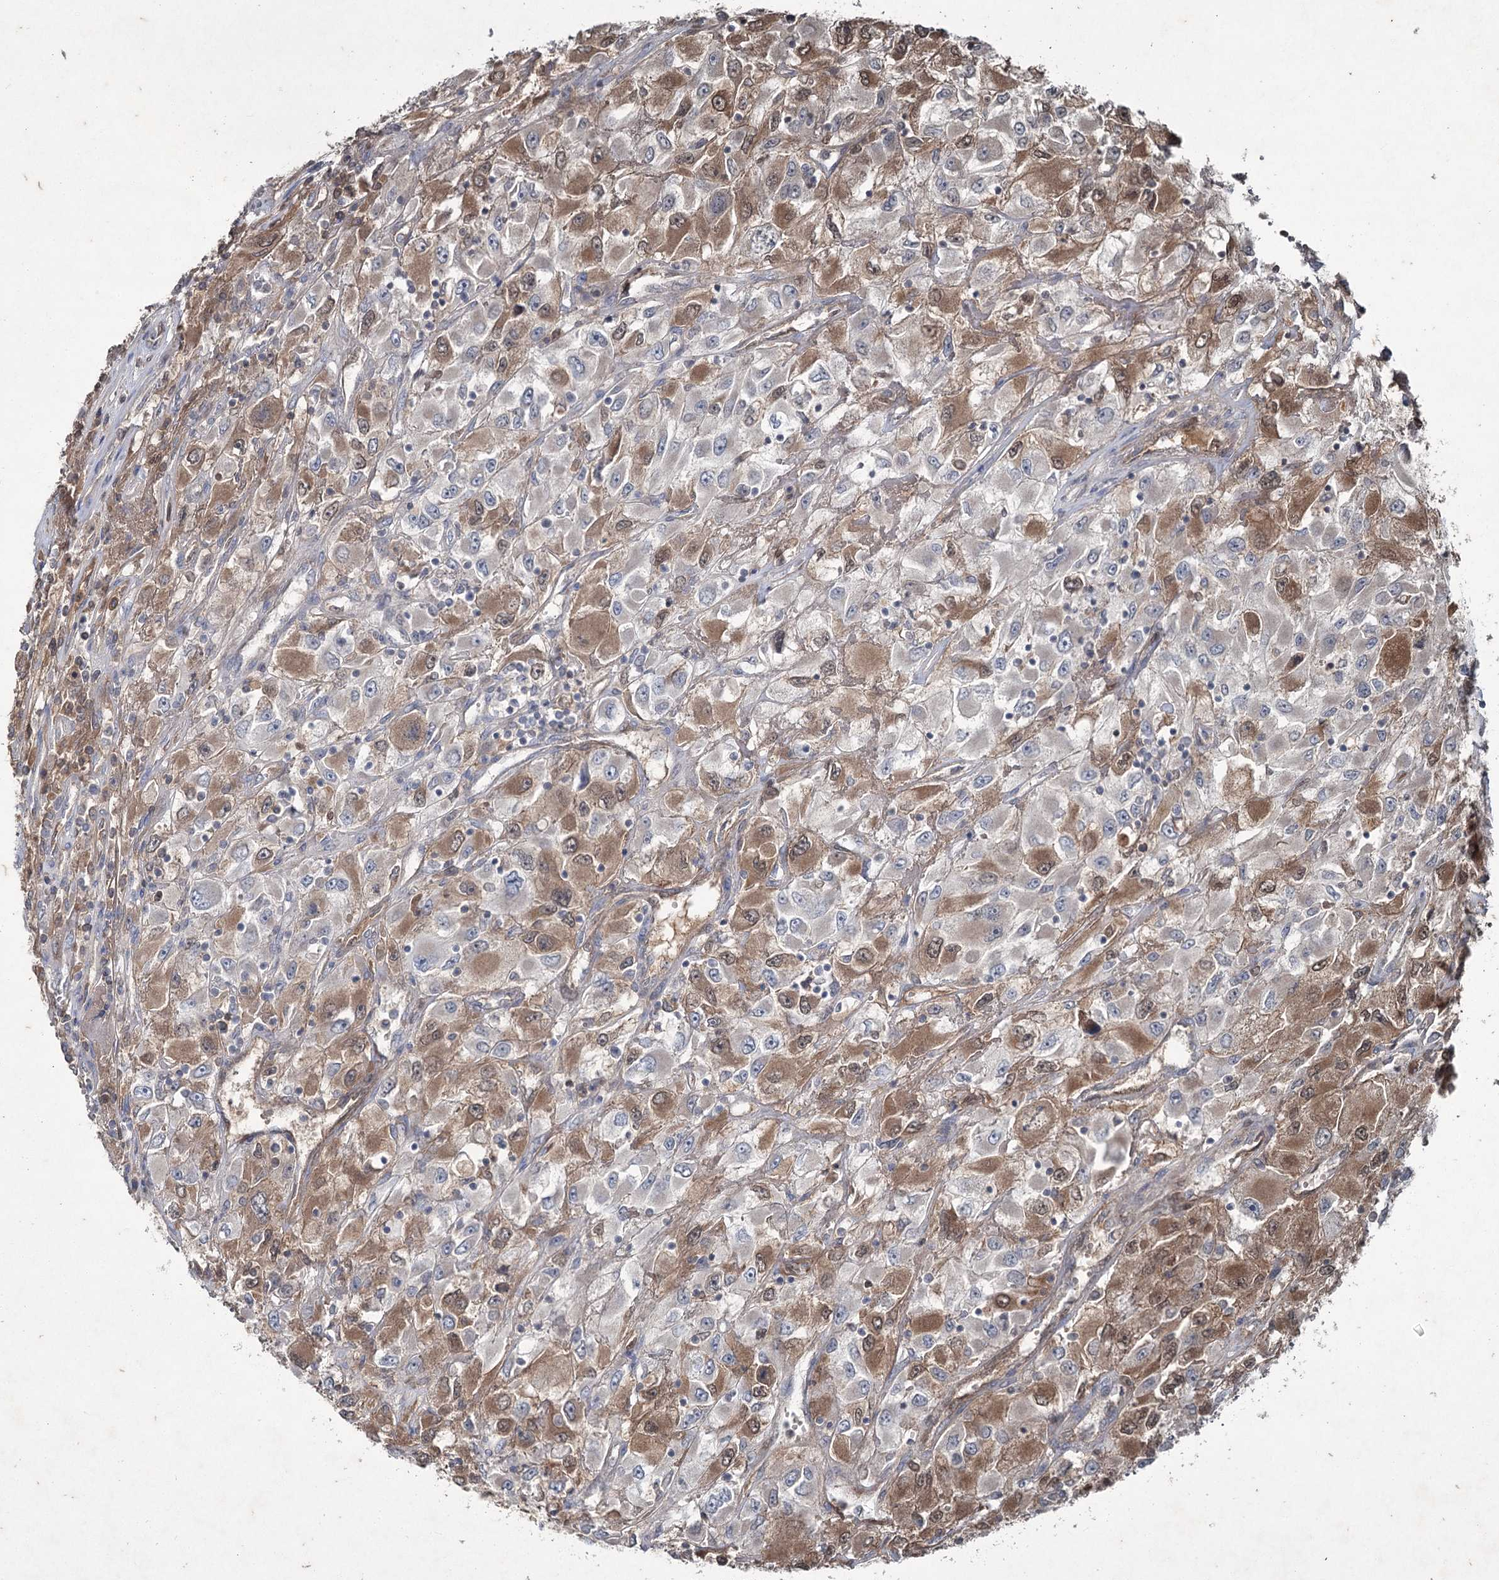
{"staining": {"intensity": "moderate", "quantity": "25%-75%", "location": "cytoplasmic/membranous,nuclear"}, "tissue": "renal cancer", "cell_type": "Tumor cells", "image_type": "cancer", "snomed": [{"axis": "morphology", "description": "Adenocarcinoma, NOS"}, {"axis": "topography", "description": "Kidney"}], "caption": "The image shows immunohistochemical staining of renal cancer (adenocarcinoma). There is moderate cytoplasmic/membranous and nuclear positivity is seen in approximately 25%-75% of tumor cells. (brown staining indicates protein expression, while blue staining denotes nuclei).", "gene": "PGLYRP2", "patient": {"sex": "female", "age": 52}}